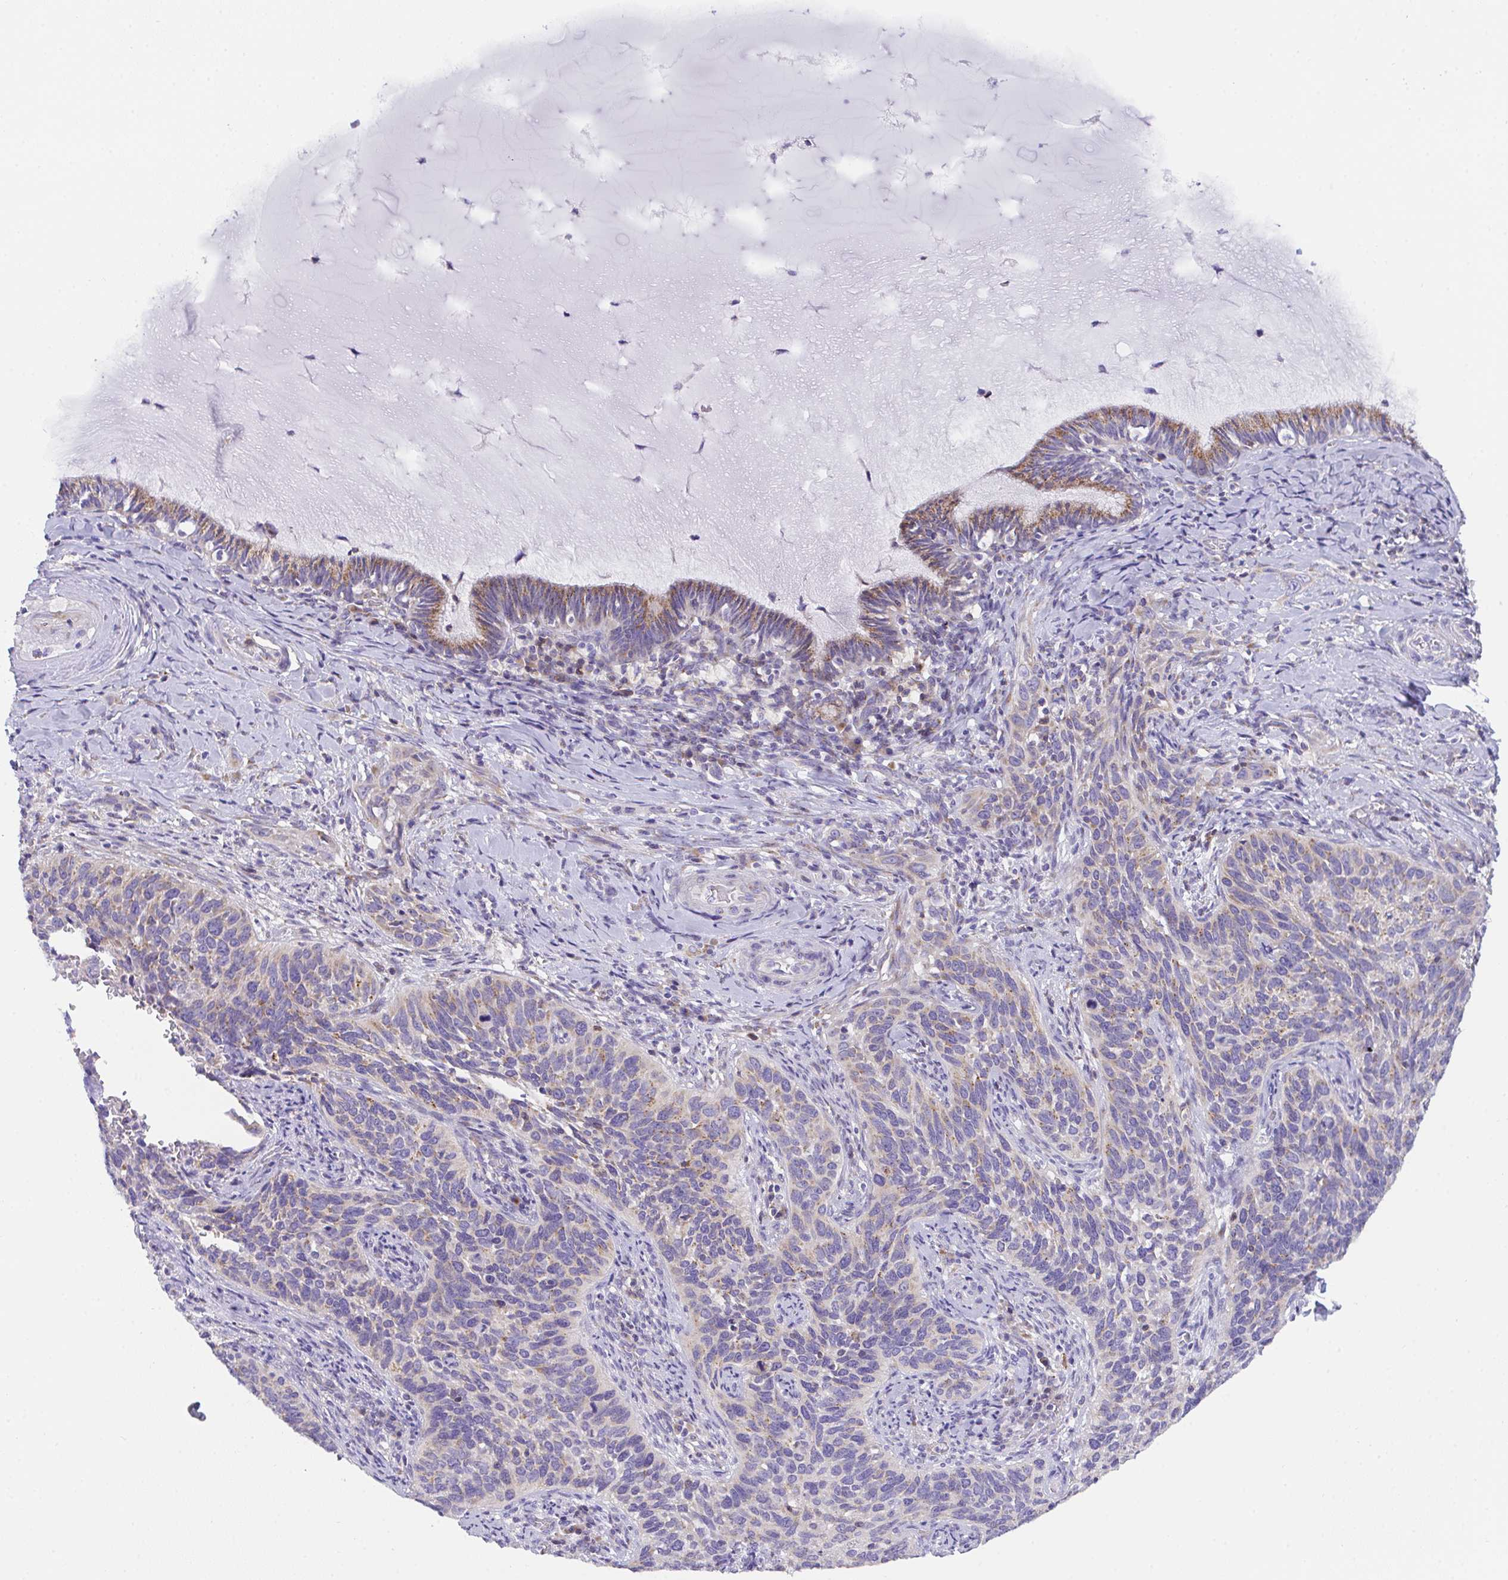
{"staining": {"intensity": "weak", "quantity": "<25%", "location": "cytoplasmic/membranous"}, "tissue": "cervical cancer", "cell_type": "Tumor cells", "image_type": "cancer", "snomed": [{"axis": "morphology", "description": "Squamous cell carcinoma, NOS"}, {"axis": "topography", "description": "Cervix"}], "caption": "Tumor cells show no significant staining in squamous cell carcinoma (cervical).", "gene": "MIA3", "patient": {"sex": "female", "age": 51}}